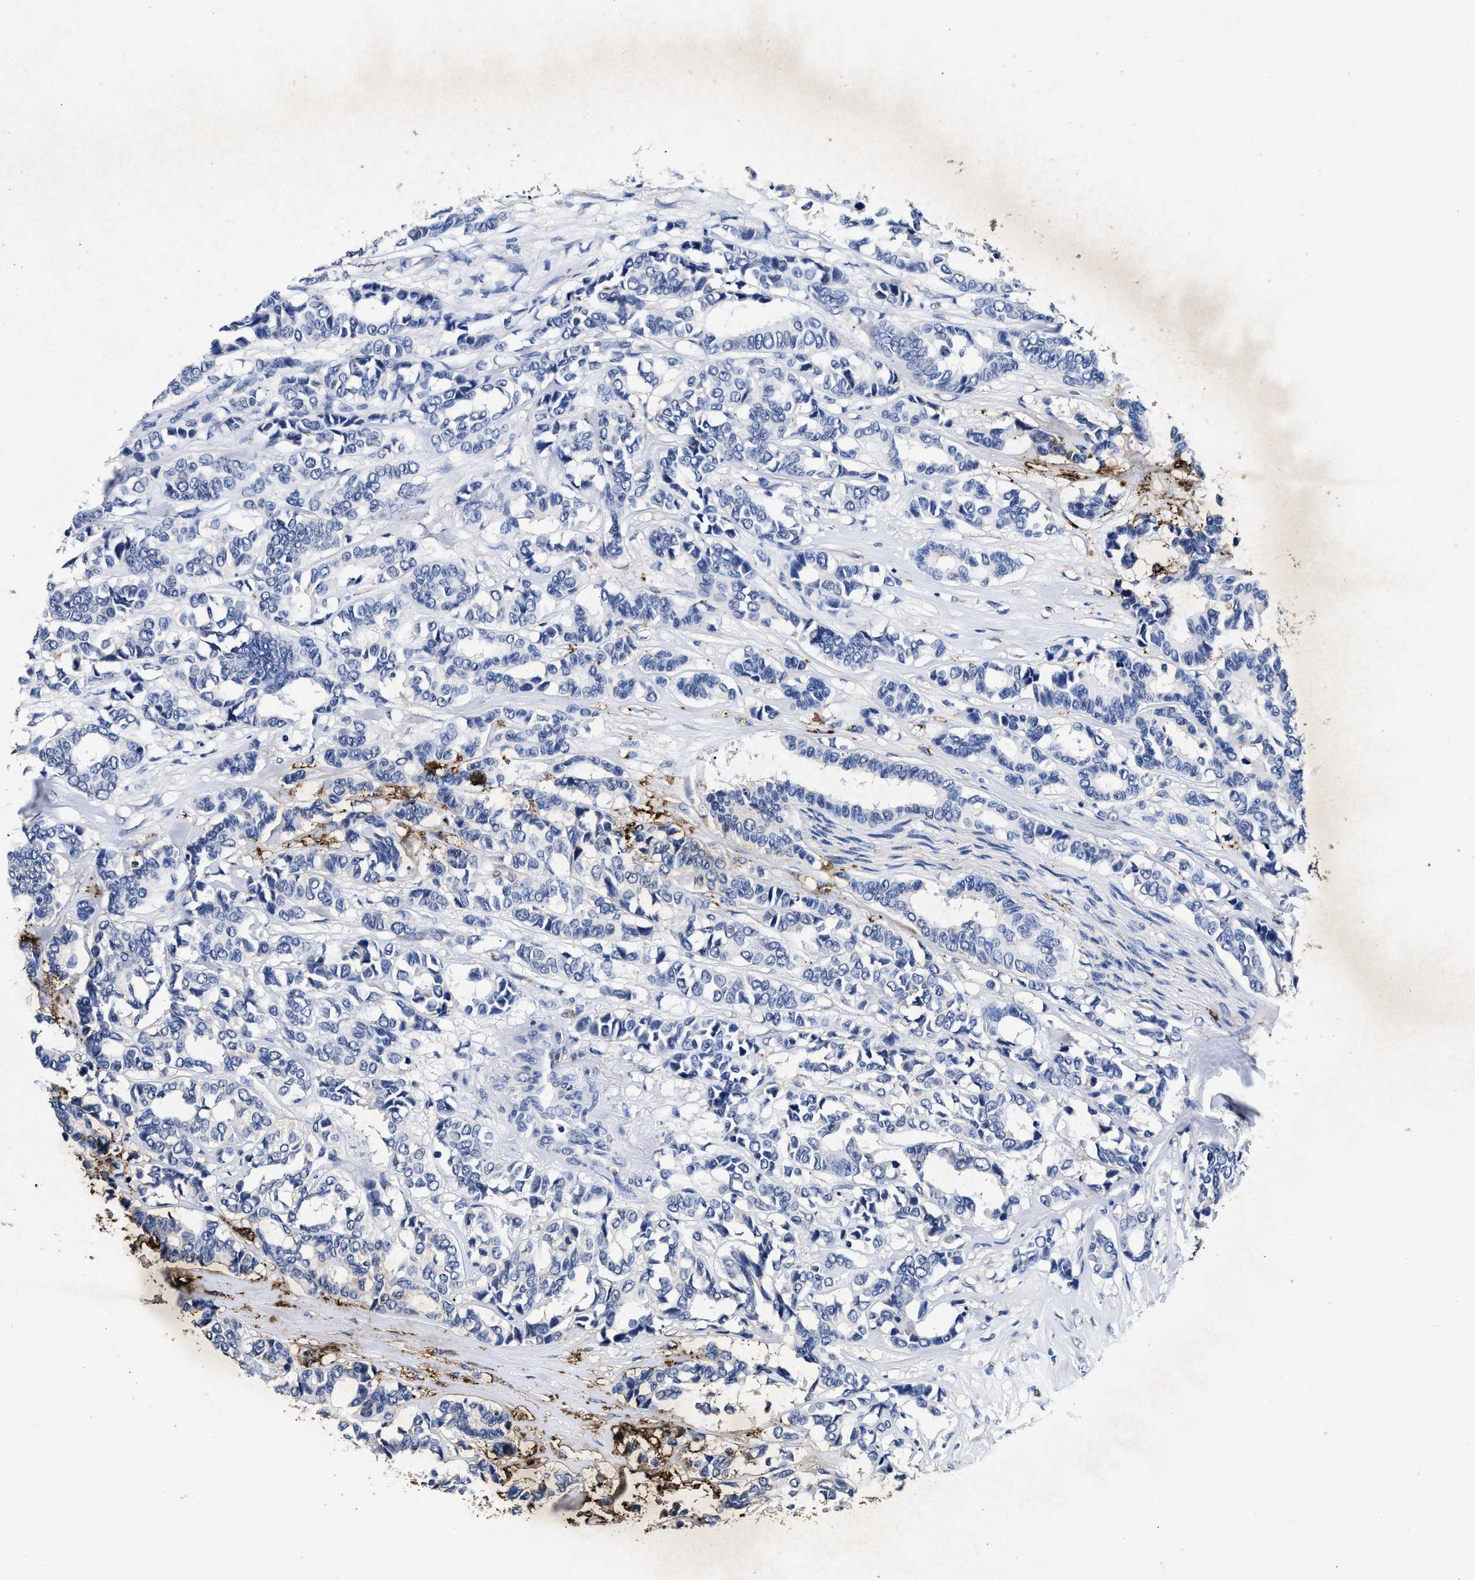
{"staining": {"intensity": "negative", "quantity": "none", "location": "none"}, "tissue": "breast cancer", "cell_type": "Tumor cells", "image_type": "cancer", "snomed": [{"axis": "morphology", "description": "Duct carcinoma"}, {"axis": "topography", "description": "Breast"}], "caption": "Immunohistochemistry of breast cancer shows no staining in tumor cells.", "gene": "LTB4R2", "patient": {"sex": "female", "age": 87}}